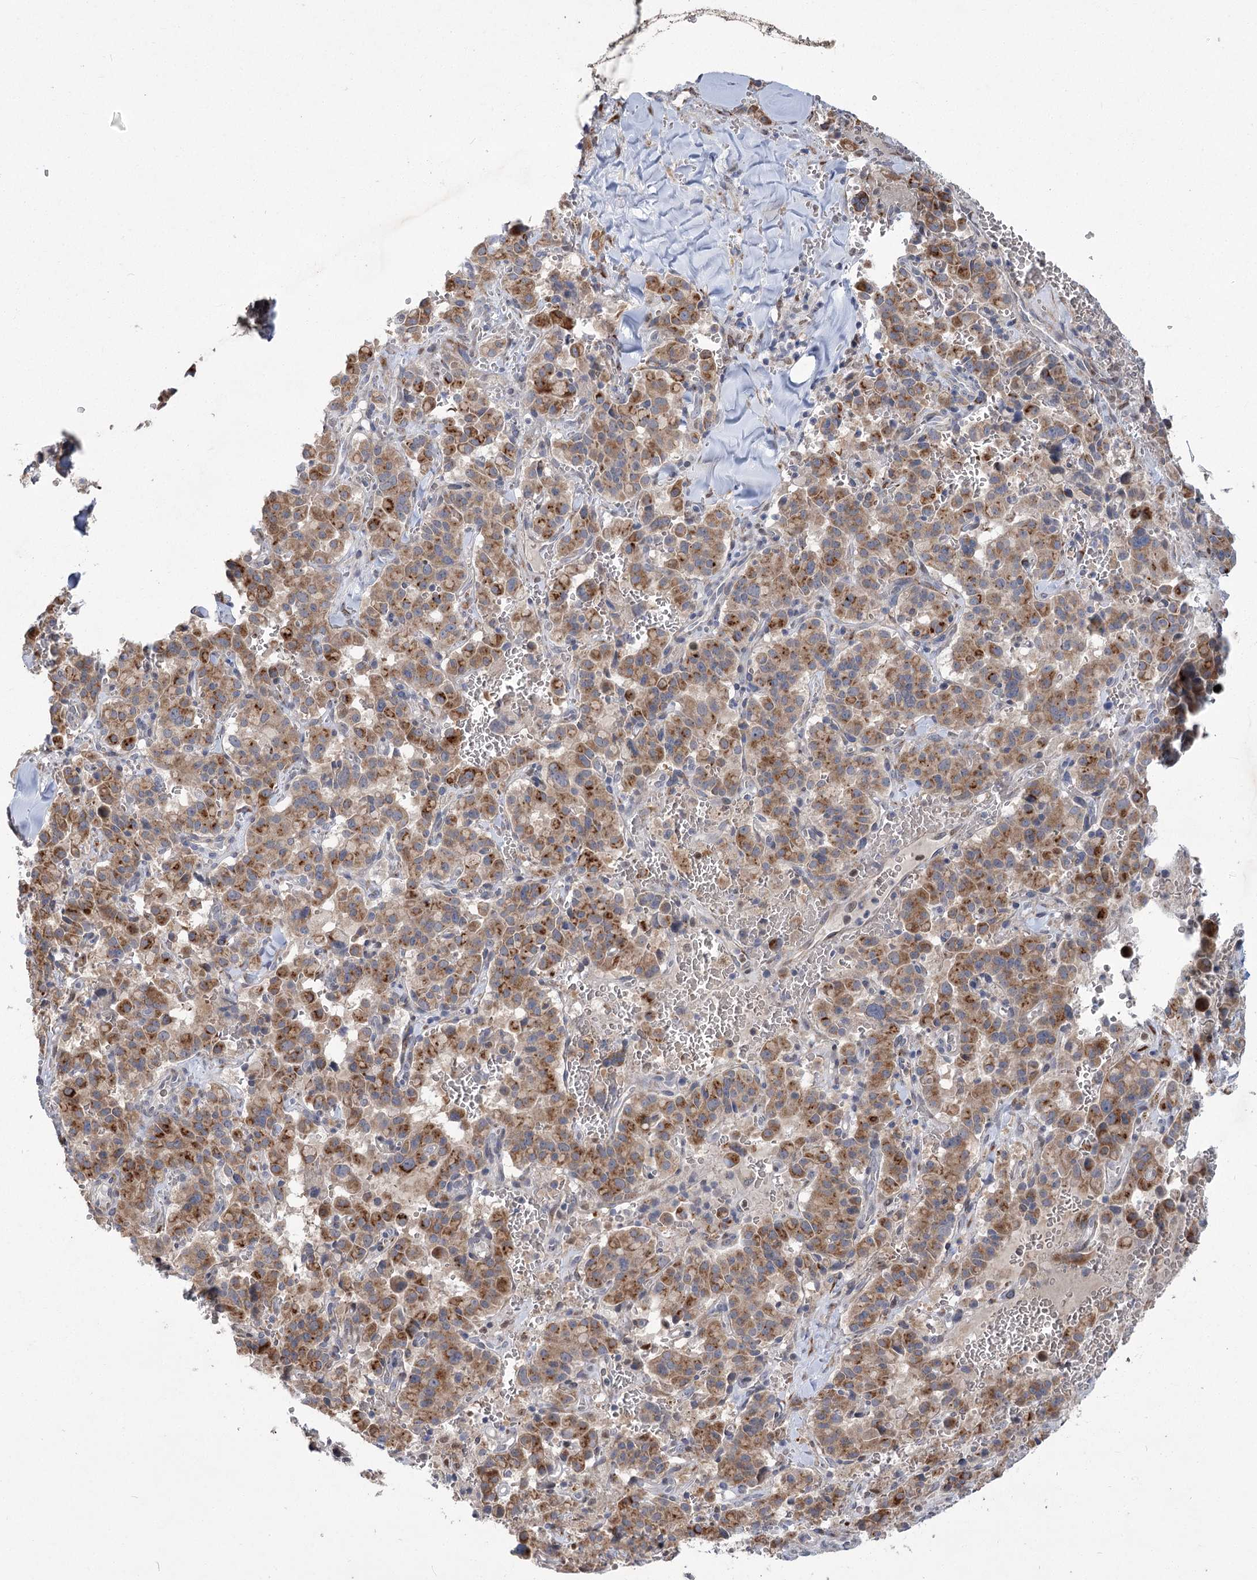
{"staining": {"intensity": "strong", "quantity": ">75%", "location": "cytoplasmic/membranous"}, "tissue": "pancreatic cancer", "cell_type": "Tumor cells", "image_type": "cancer", "snomed": [{"axis": "morphology", "description": "Adenocarcinoma, NOS"}, {"axis": "topography", "description": "Pancreas"}], "caption": "The photomicrograph demonstrates a brown stain indicating the presence of a protein in the cytoplasmic/membranous of tumor cells in adenocarcinoma (pancreatic).", "gene": "GCNT4", "patient": {"sex": "male", "age": 65}}